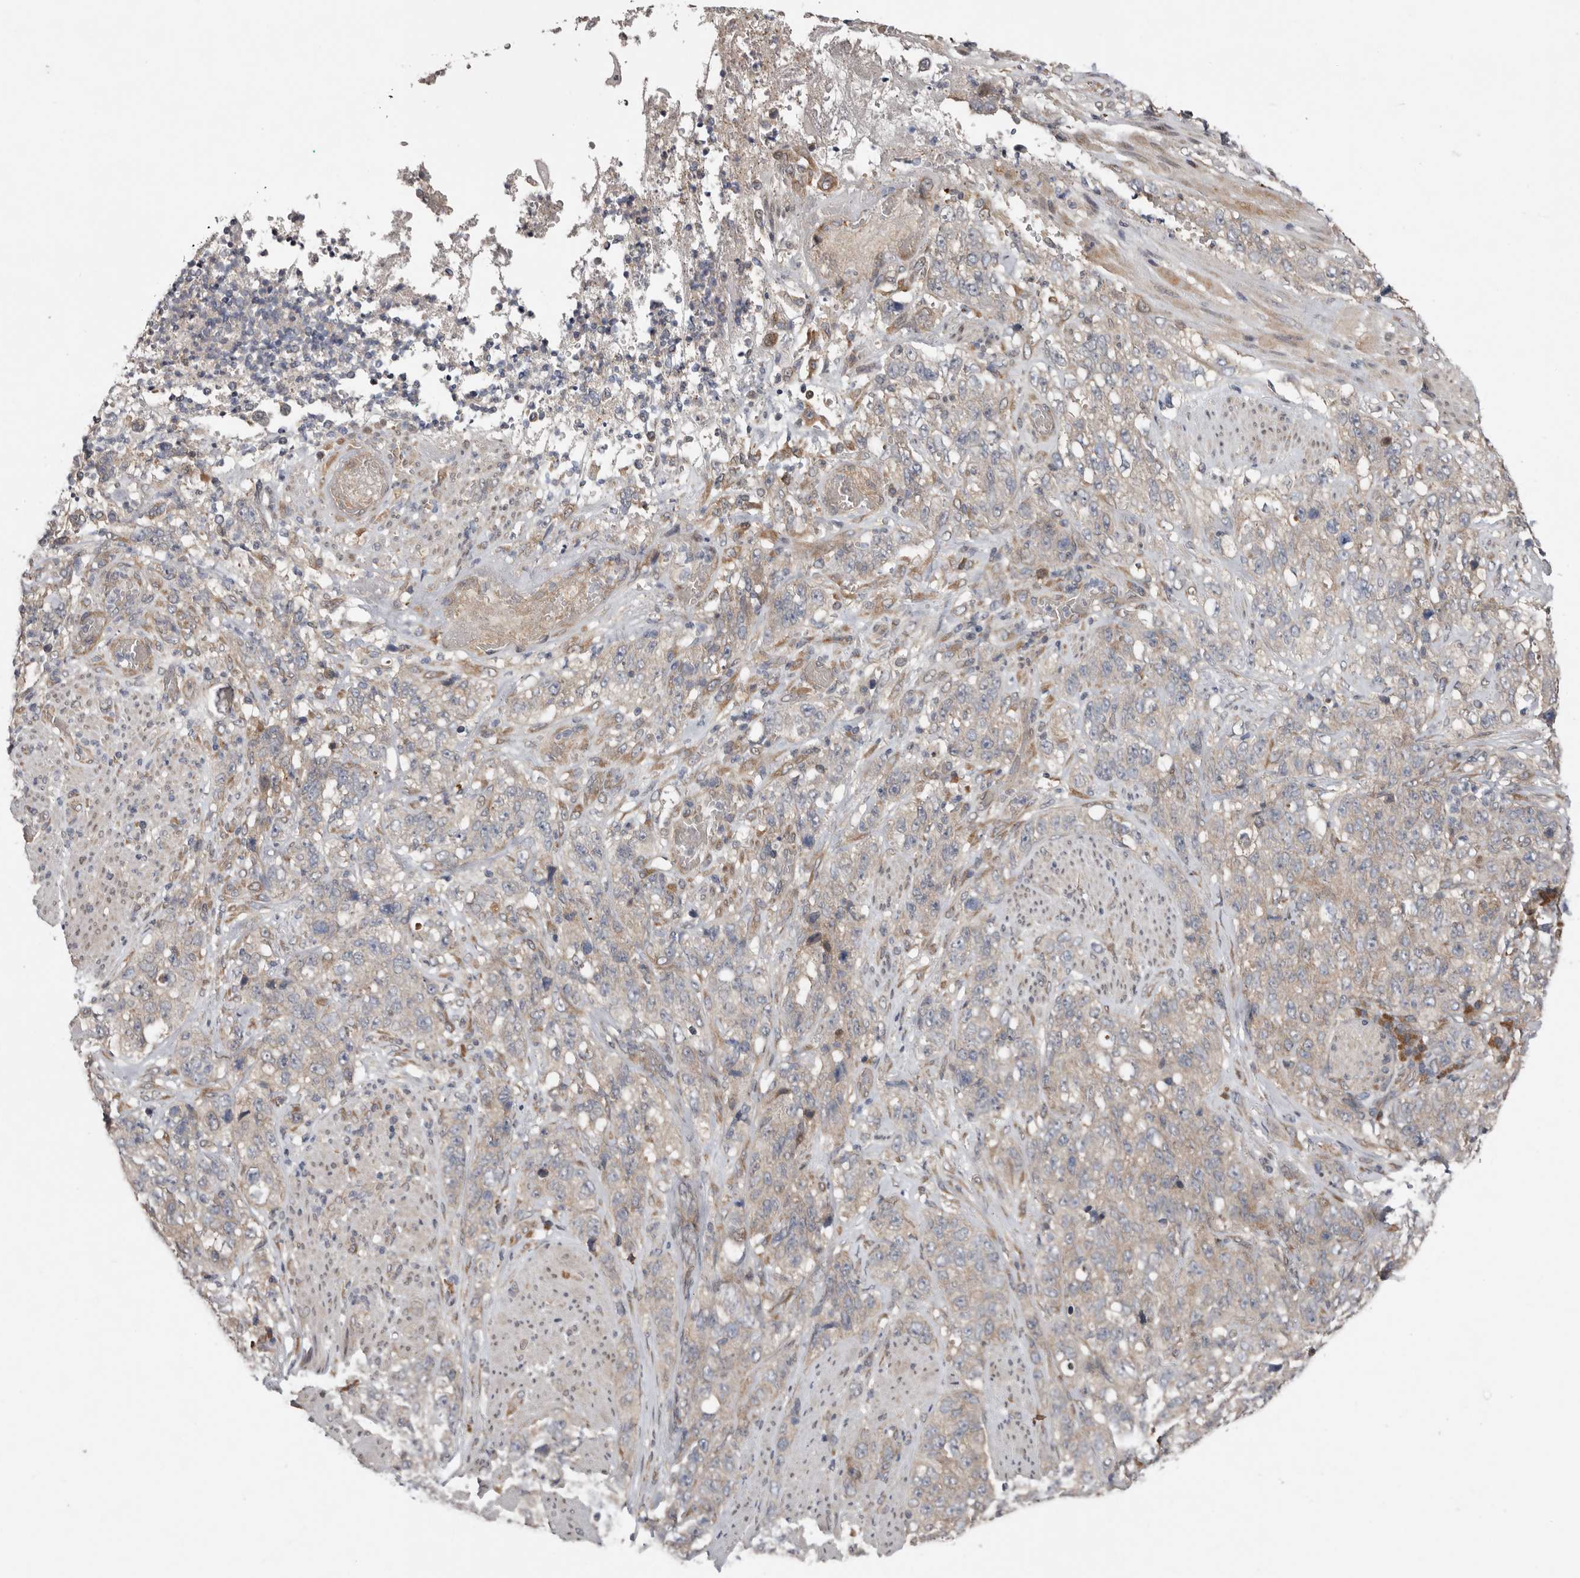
{"staining": {"intensity": "negative", "quantity": "none", "location": "none"}, "tissue": "stomach cancer", "cell_type": "Tumor cells", "image_type": "cancer", "snomed": [{"axis": "morphology", "description": "Adenocarcinoma, NOS"}, {"axis": "topography", "description": "Stomach"}], "caption": "Tumor cells are negative for protein expression in human adenocarcinoma (stomach).", "gene": "CHML", "patient": {"sex": "male", "age": 48}}